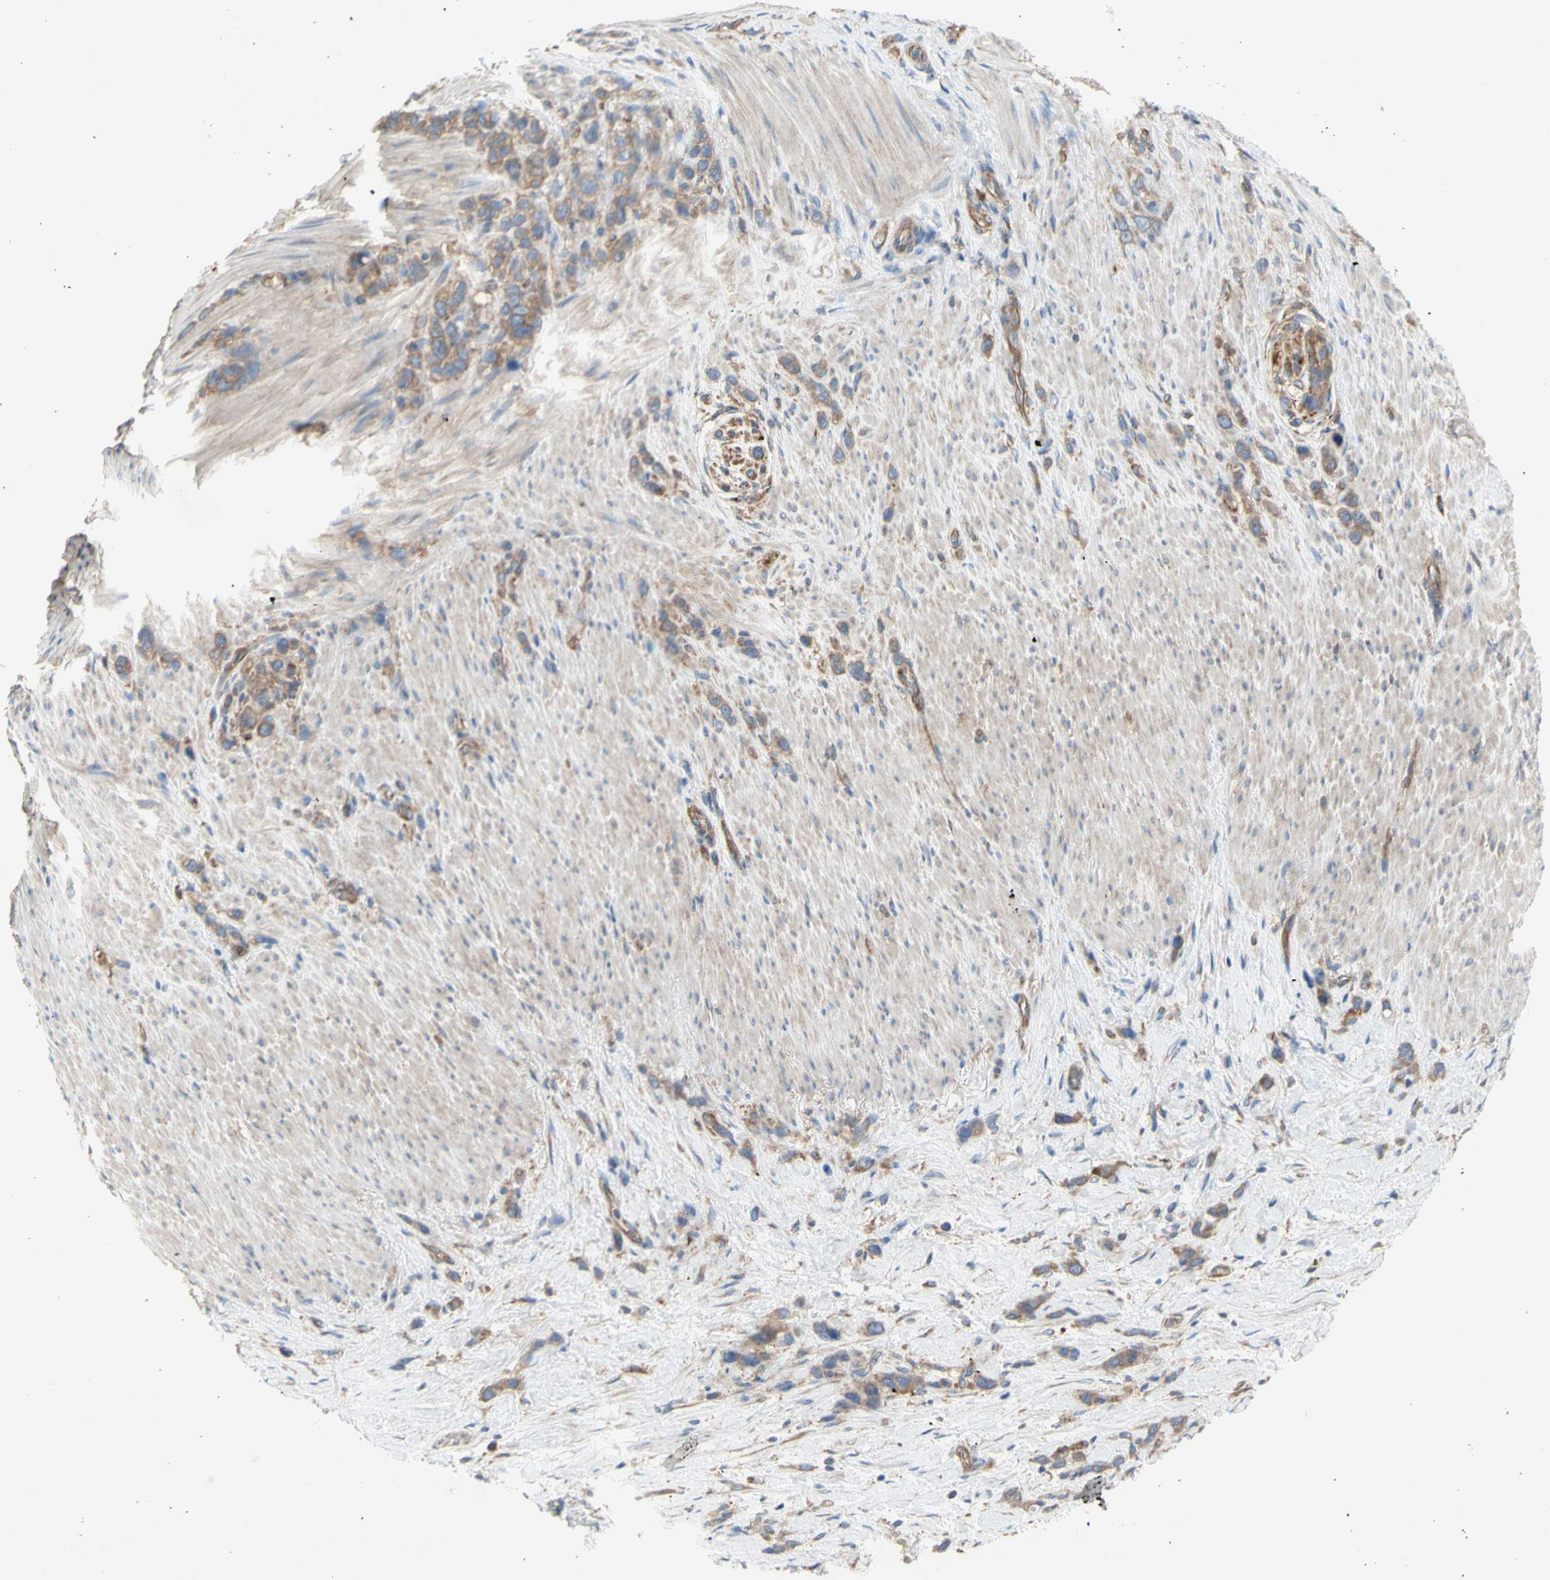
{"staining": {"intensity": "moderate", "quantity": ">75%", "location": "cytoplasmic/membranous"}, "tissue": "stomach cancer", "cell_type": "Tumor cells", "image_type": "cancer", "snomed": [{"axis": "morphology", "description": "Adenocarcinoma, NOS"}, {"axis": "morphology", "description": "Adenocarcinoma, High grade"}, {"axis": "topography", "description": "Stomach, upper"}, {"axis": "topography", "description": "Stomach, lower"}], "caption": "Human stomach cancer stained with a brown dye displays moderate cytoplasmic/membranous positive staining in approximately >75% of tumor cells.", "gene": "KLC1", "patient": {"sex": "female", "age": 65}}